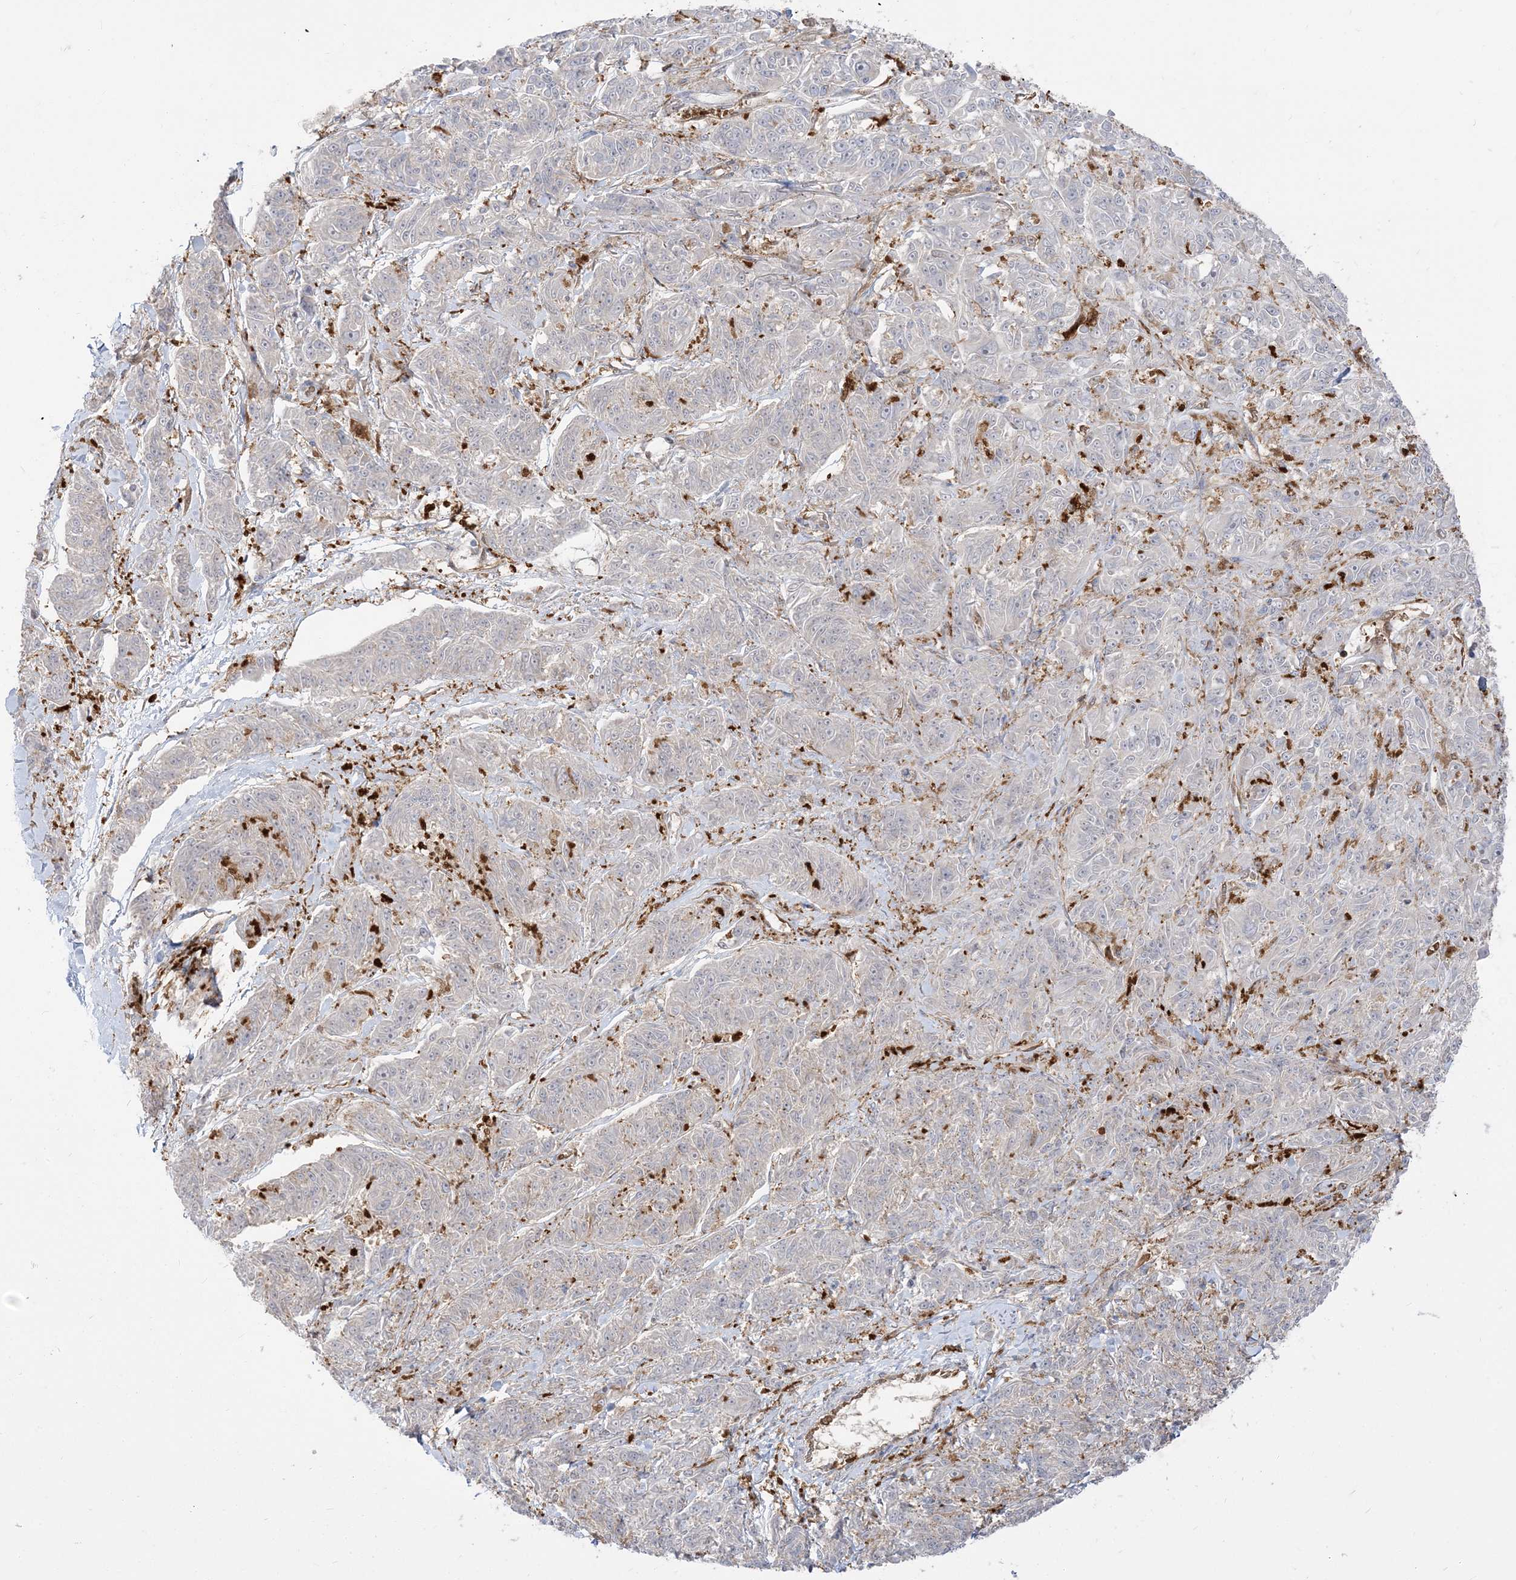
{"staining": {"intensity": "negative", "quantity": "none", "location": "none"}, "tissue": "melanoma", "cell_type": "Tumor cells", "image_type": "cancer", "snomed": [{"axis": "morphology", "description": "Malignant melanoma, NOS"}, {"axis": "topography", "description": "Skin"}], "caption": "DAB (3,3'-diaminobenzidine) immunohistochemical staining of melanoma displays no significant staining in tumor cells.", "gene": "STAM", "patient": {"sex": "male", "age": 53}}